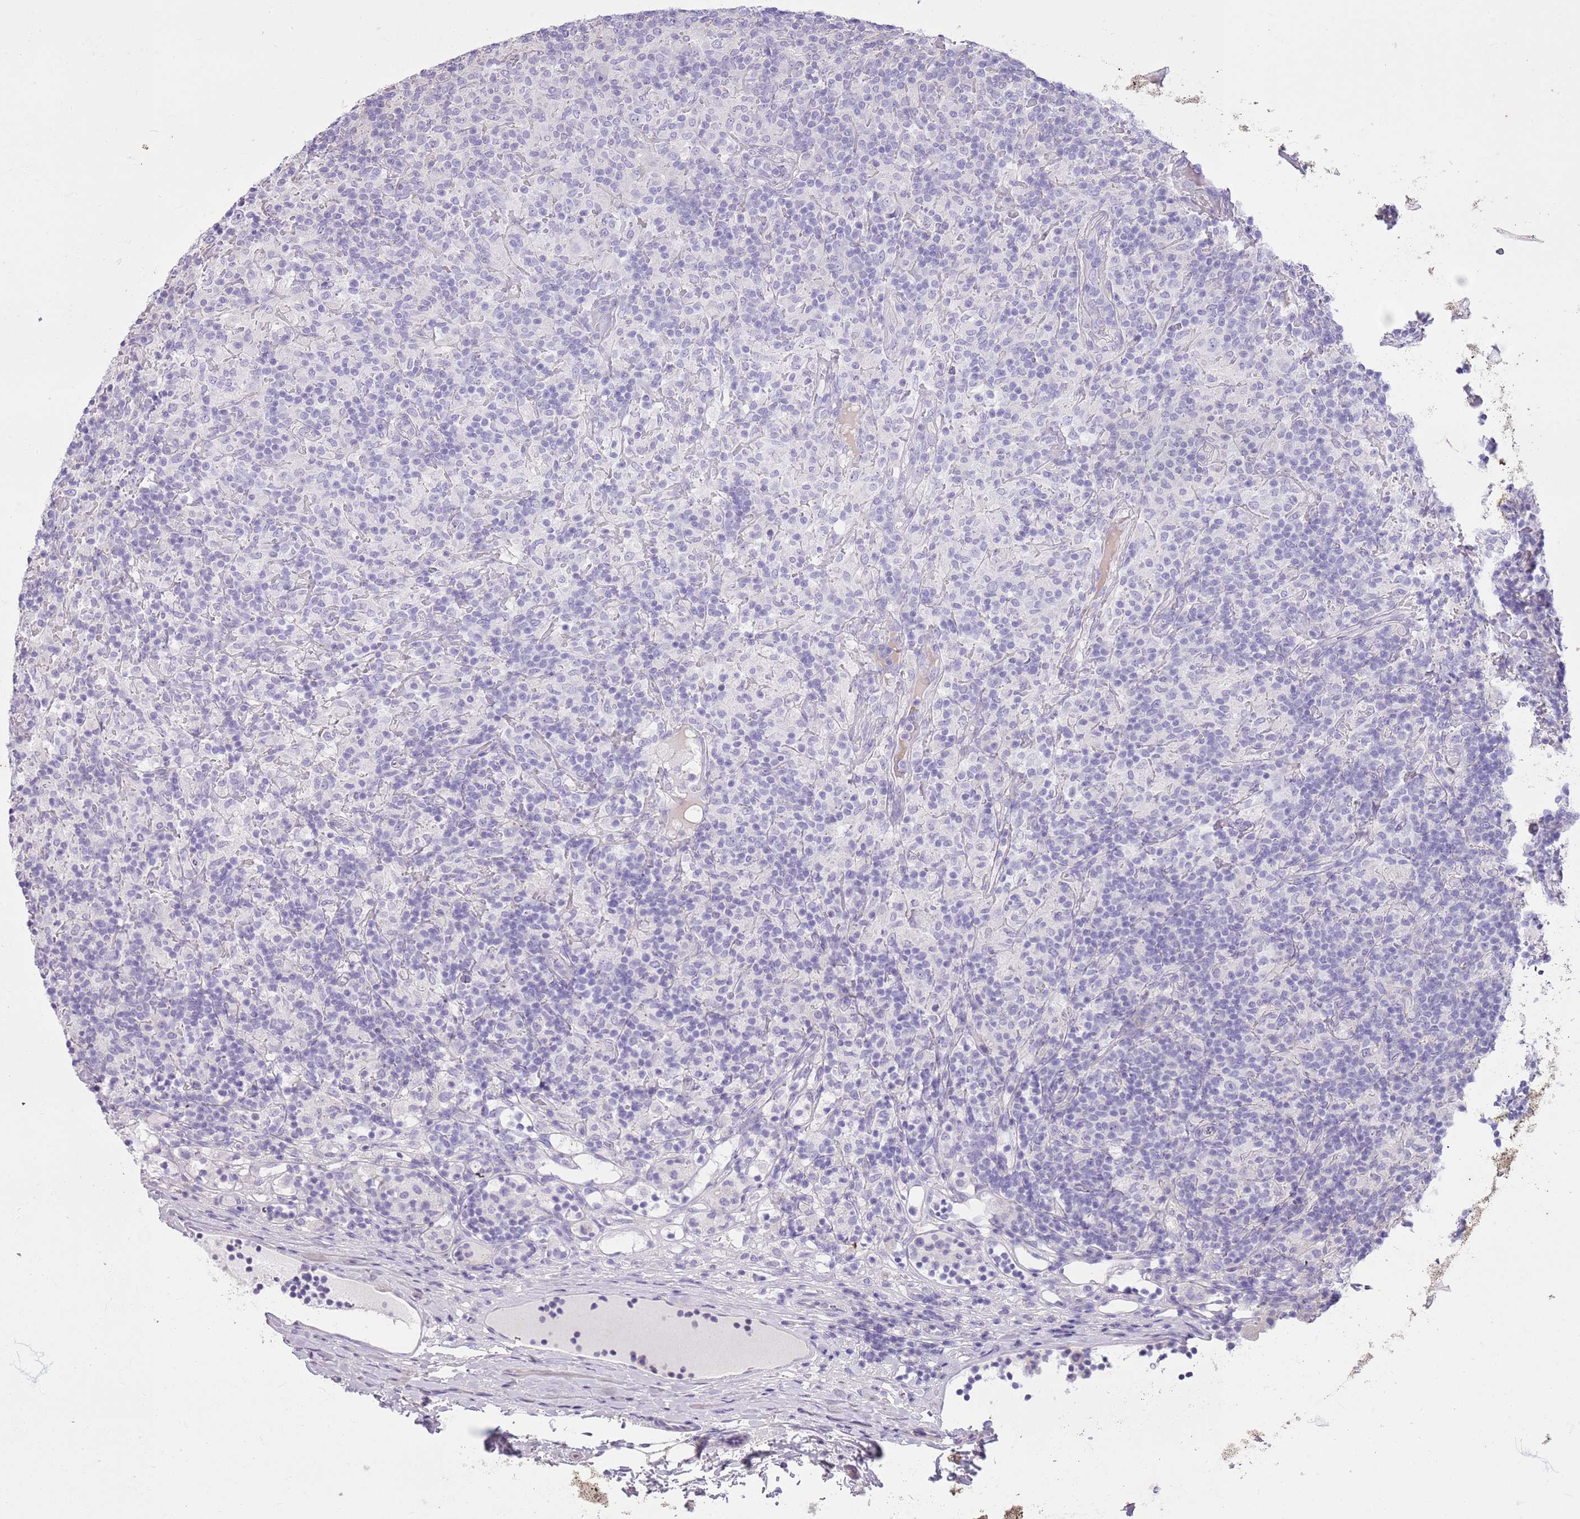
{"staining": {"intensity": "negative", "quantity": "none", "location": "none"}, "tissue": "lymphoma", "cell_type": "Tumor cells", "image_type": "cancer", "snomed": [{"axis": "morphology", "description": "Hodgkin's disease, NOS"}, {"axis": "topography", "description": "Lymph node"}], "caption": "Immunohistochemistry image of human lymphoma stained for a protein (brown), which displays no positivity in tumor cells.", "gene": "CNPPD1", "patient": {"sex": "male", "age": 70}}